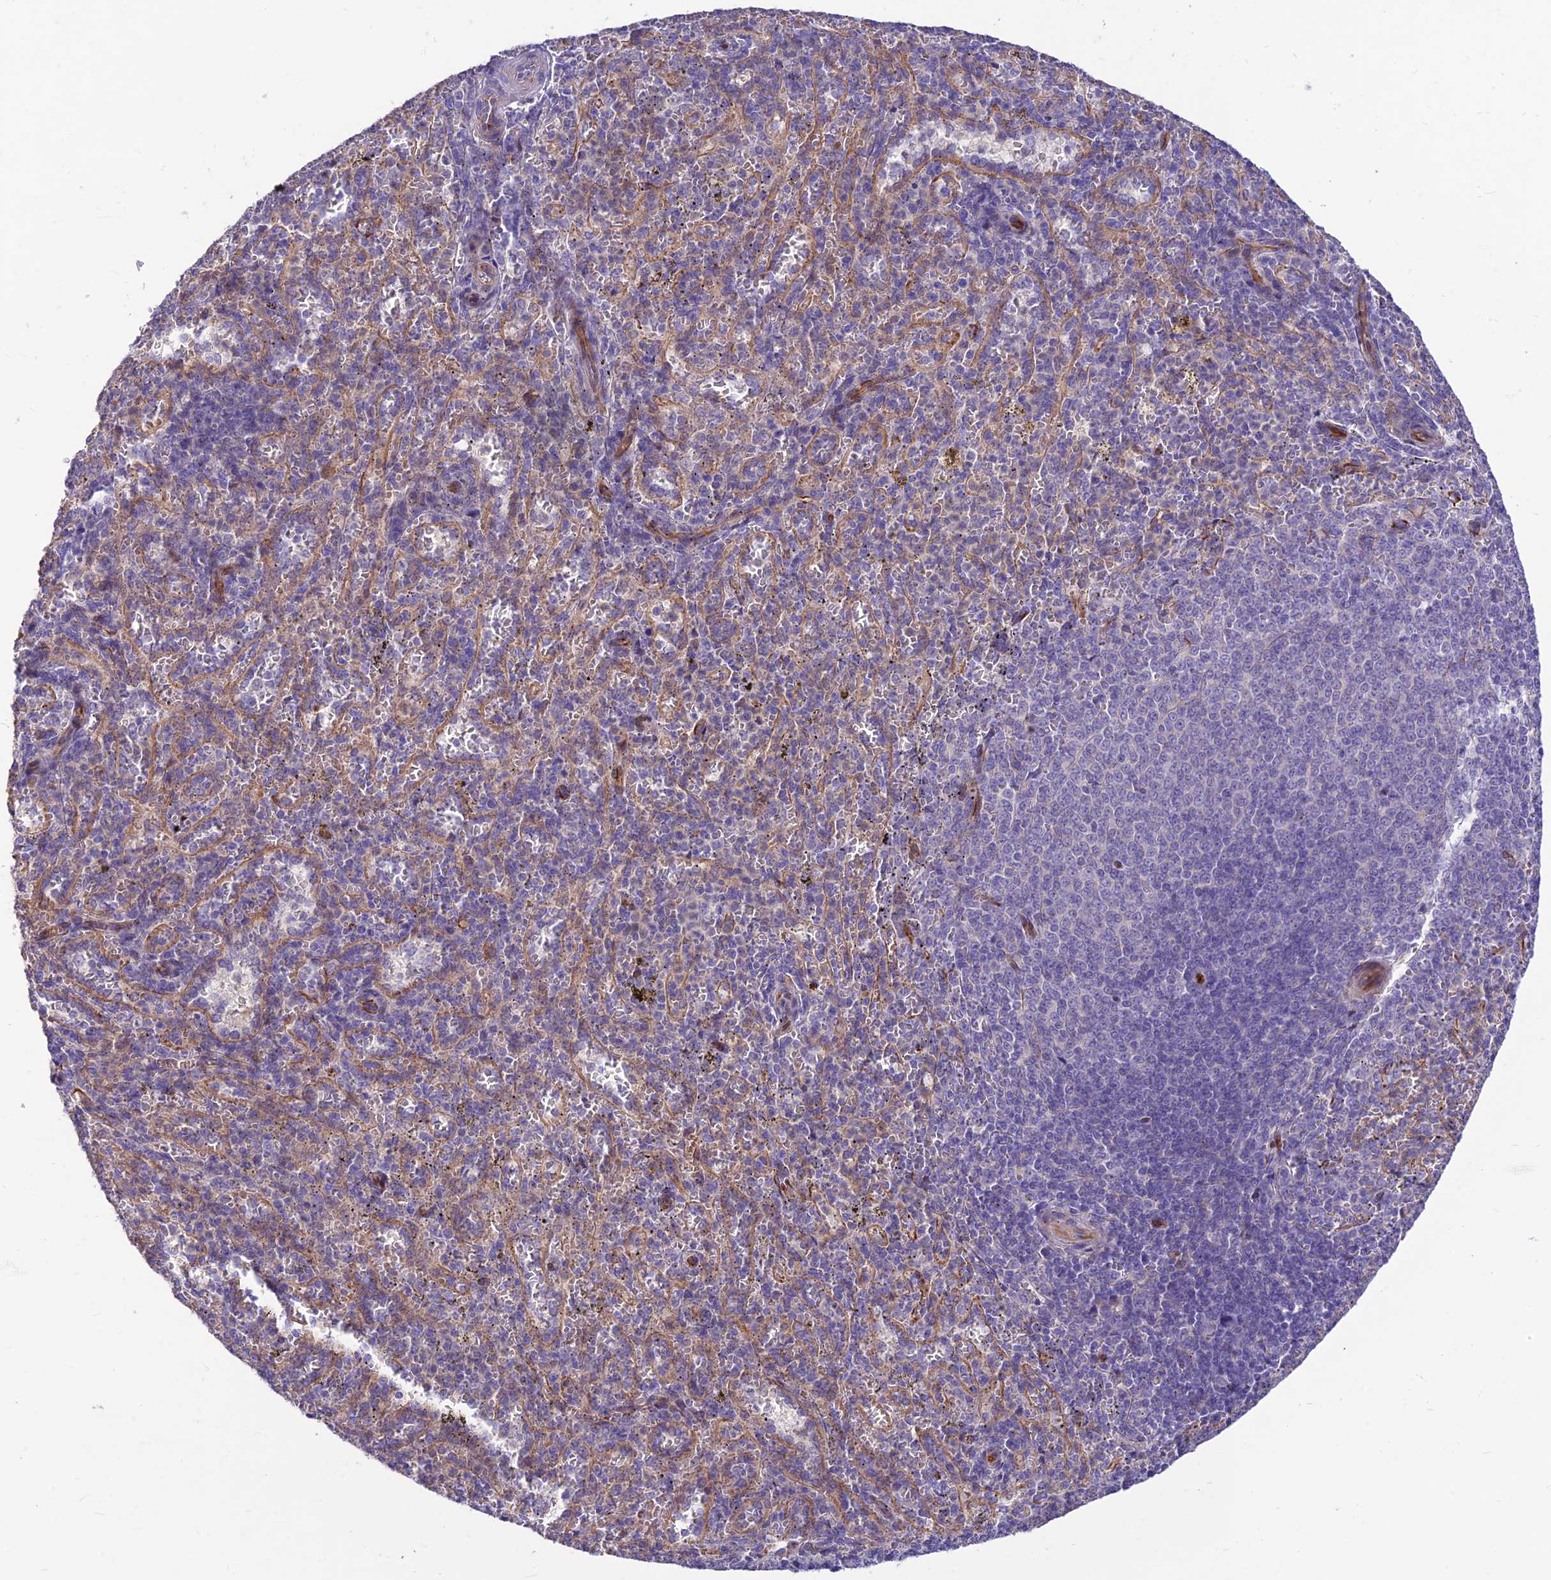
{"staining": {"intensity": "negative", "quantity": "none", "location": "none"}, "tissue": "spleen", "cell_type": "Cells in red pulp", "image_type": "normal", "snomed": [{"axis": "morphology", "description": "Normal tissue, NOS"}, {"axis": "topography", "description": "Spleen"}], "caption": "The photomicrograph displays no significant positivity in cells in red pulp of spleen.", "gene": "ST8SIA5", "patient": {"sex": "female", "age": 21}}